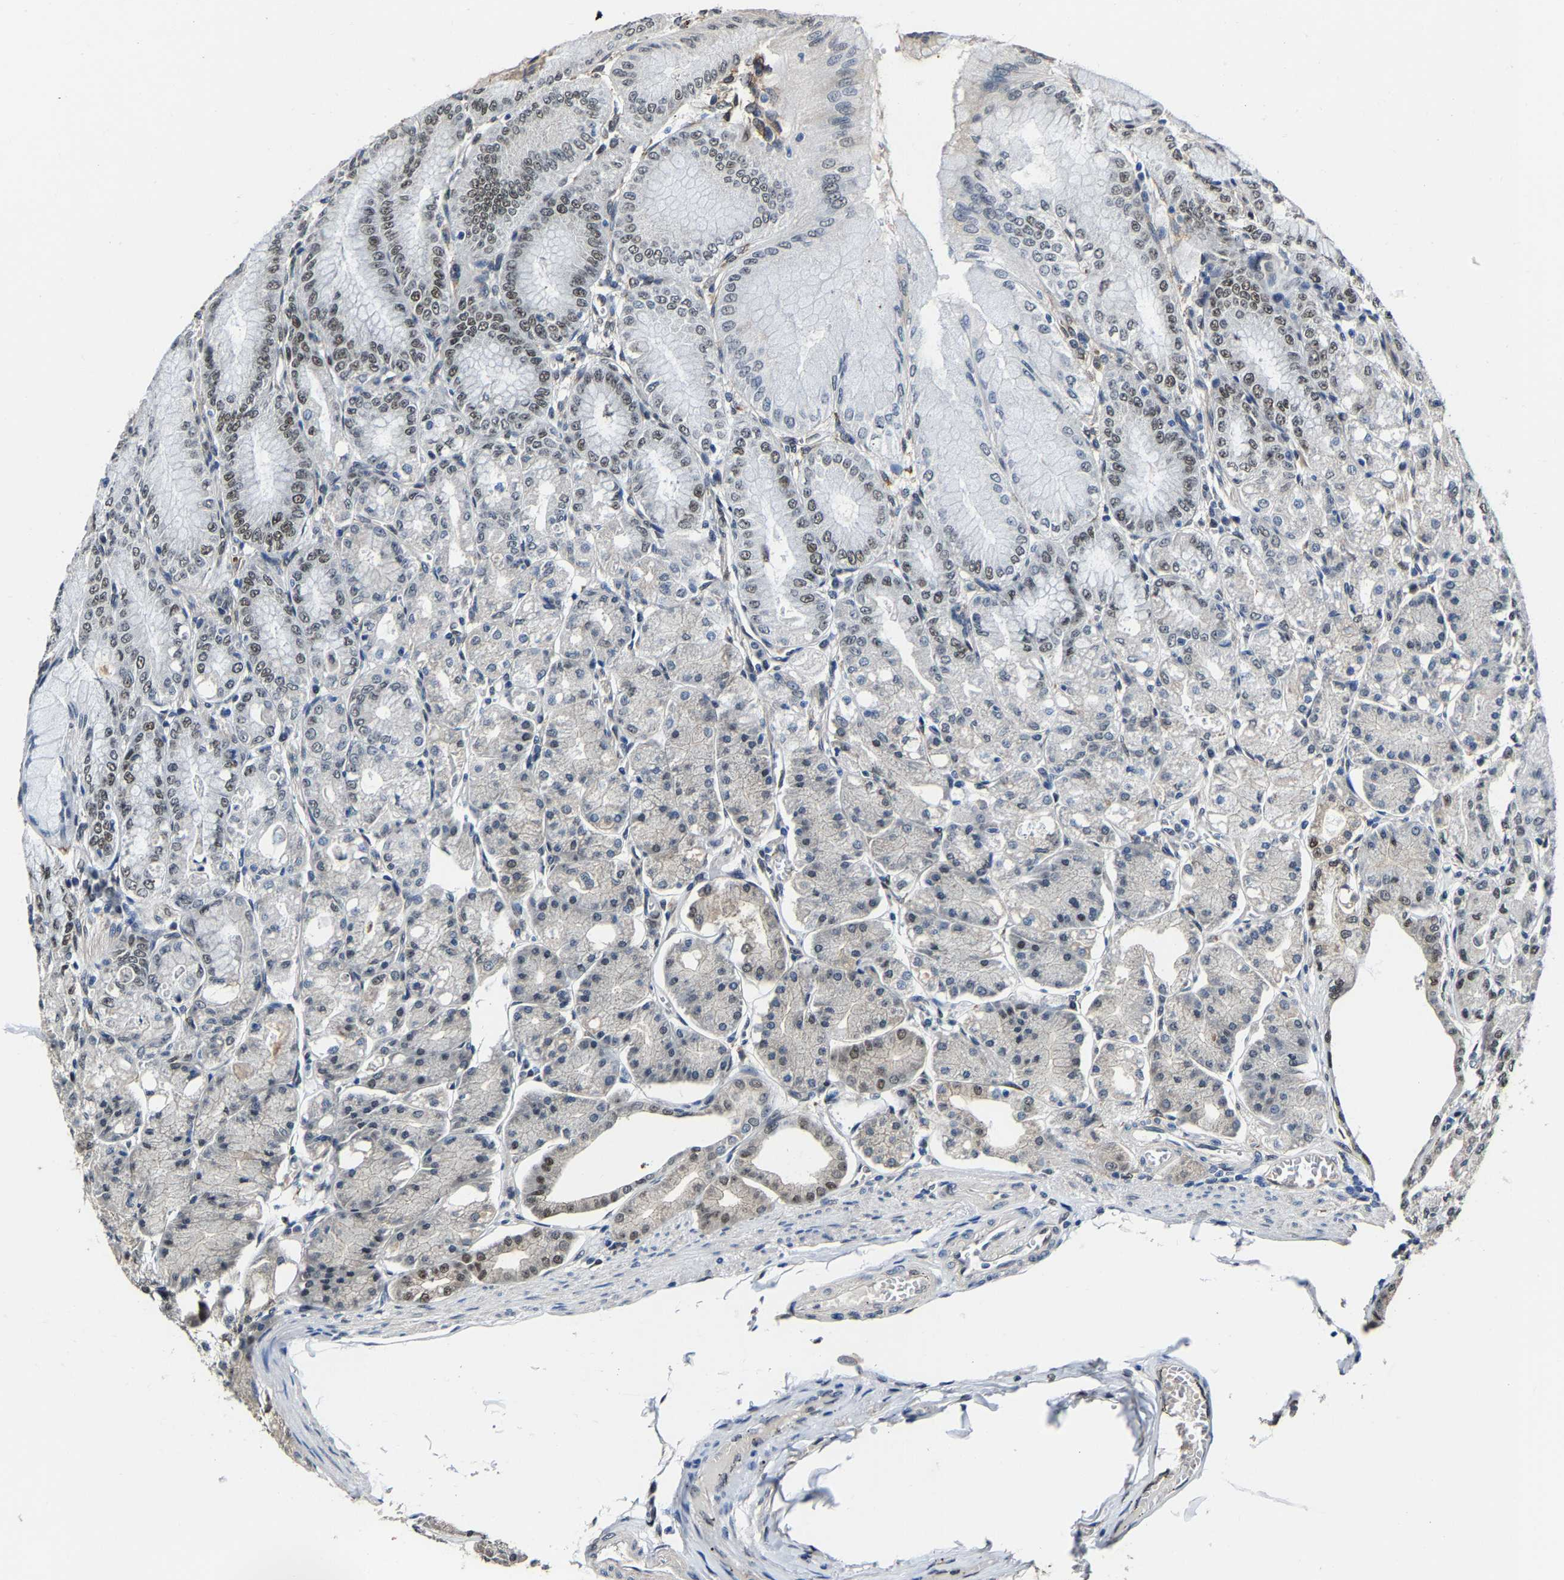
{"staining": {"intensity": "moderate", "quantity": "25%-75%", "location": "cytoplasmic/membranous,nuclear"}, "tissue": "stomach", "cell_type": "Glandular cells", "image_type": "normal", "snomed": [{"axis": "morphology", "description": "Normal tissue, NOS"}, {"axis": "topography", "description": "Stomach, lower"}], "caption": "This micrograph displays normal stomach stained with IHC to label a protein in brown. The cytoplasmic/membranous,nuclear of glandular cells show moderate positivity for the protein. Nuclei are counter-stained blue.", "gene": "METTL1", "patient": {"sex": "male", "age": 71}}